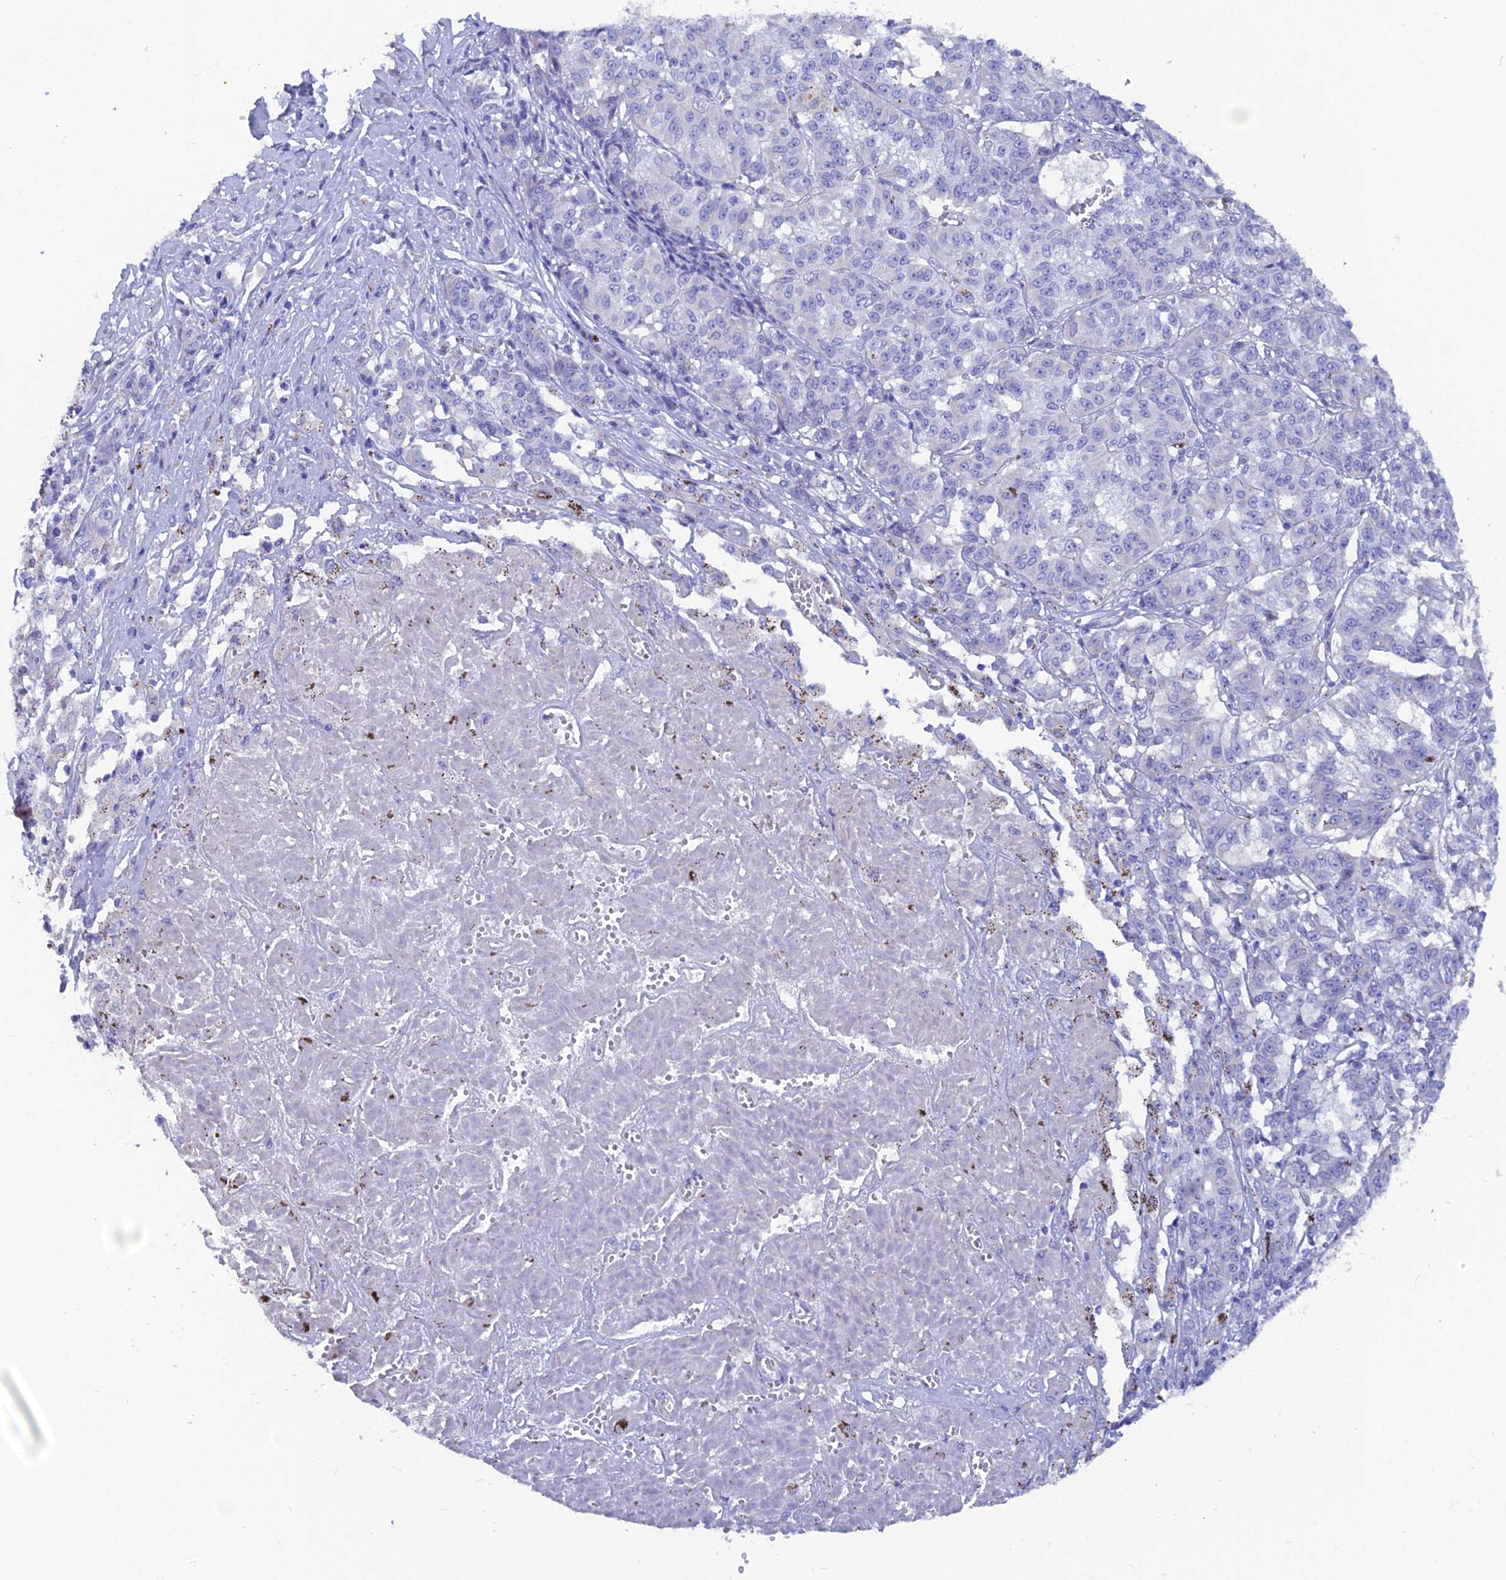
{"staining": {"intensity": "negative", "quantity": "none", "location": "none"}, "tissue": "melanoma", "cell_type": "Tumor cells", "image_type": "cancer", "snomed": [{"axis": "morphology", "description": "Malignant melanoma, NOS"}, {"axis": "topography", "description": "Skin"}], "caption": "Tumor cells are negative for protein expression in human malignant melanoma.", "gene": "AK4", "patient": {"sex": "female", "age": 72}}